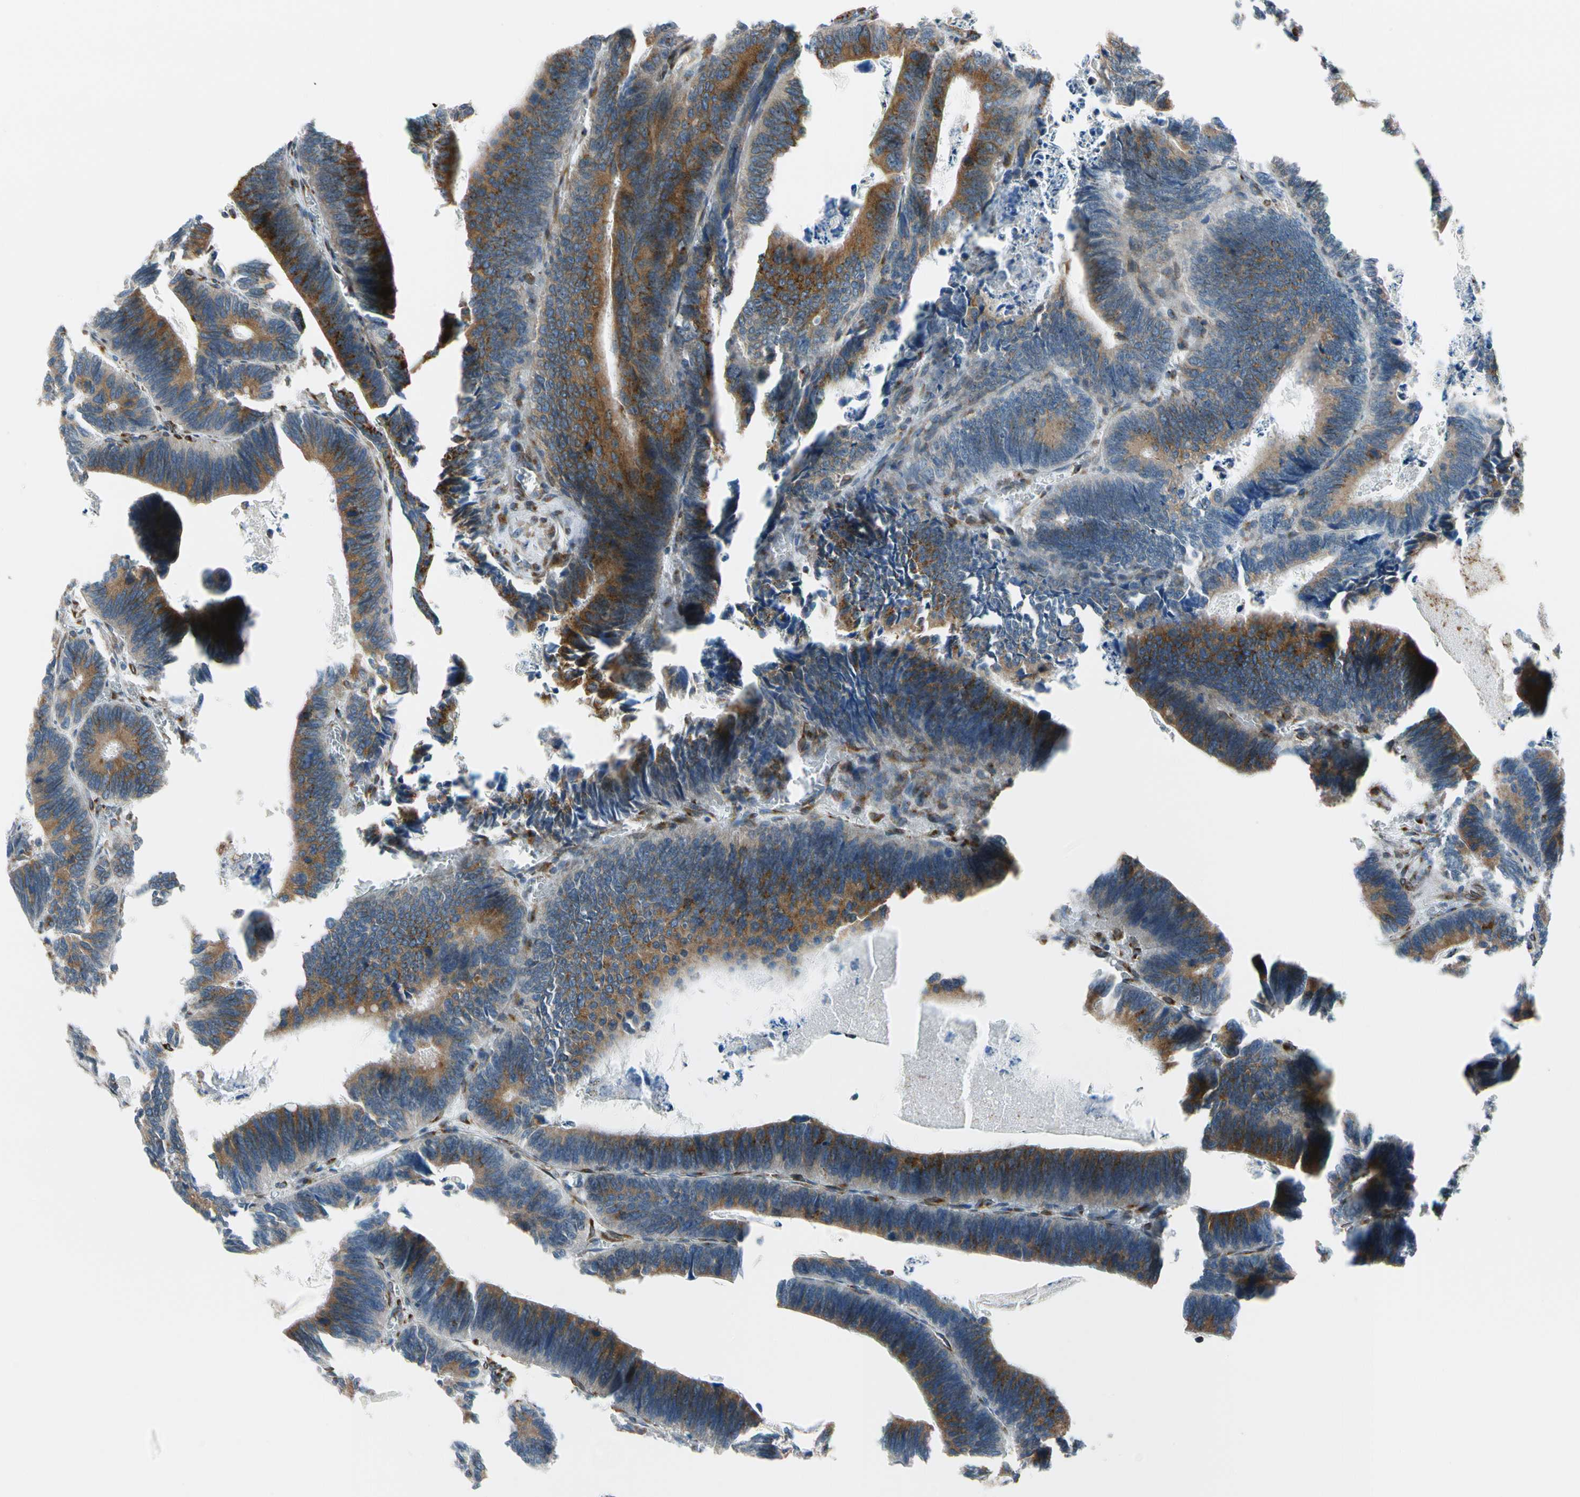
{"staining": {"intensity": "moderate", "quantity": ">75%", "location": "cytoplasmic/membranous"}, "tissue": "colorectal cancer", "cell_type": "Tumor cells", "image_type": "cancer", "snomed": [{"axis": "morphology", "description": "Adenocarcinoma, NOS"}, {"axis": "topography", "description": "Colon"}], "caption": "High-power microscopy captured an immunohistochemistry photomicrograph of colorectal adenocarcinoma, revealing moderate cytoplasmic/membranous positivity in about >75% of tumor cells. Nuclei are stained in blue.", "gene": "NUCB1", "patient": {"sex": "male", "age": 72}}